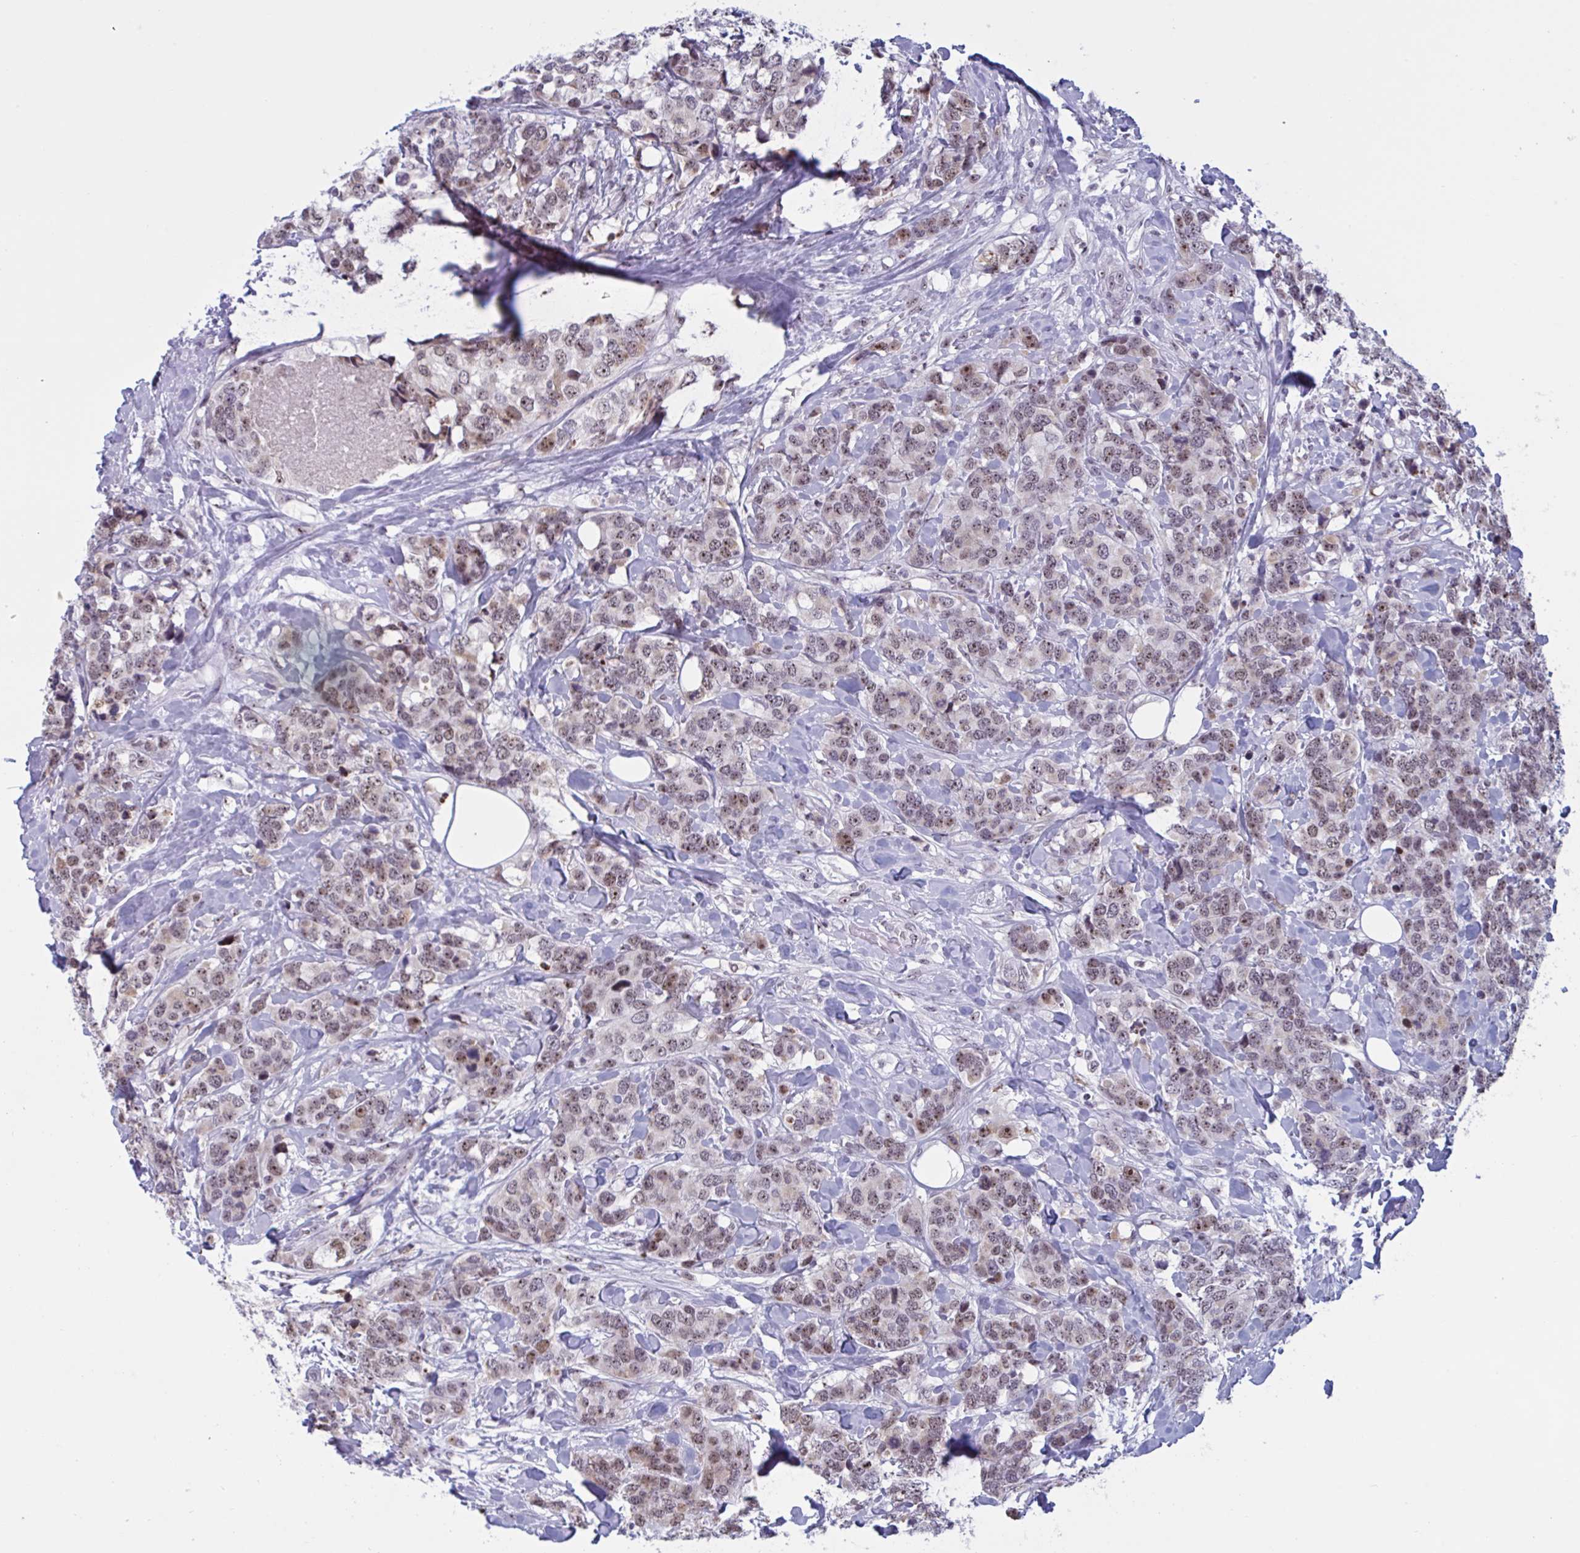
{"staining": {"intensity": "moderate", "quantity": ">75%", "location": "nuclear"}, "tissue": "breast cancer", "cell_type": "Tumor cells", "image_type": "cancer", "snomed": [{"axis": "morphology", "description": "Lobular carcinoma"}, {"axis": "topography", "description": "Breast"}], "caption": "Immunohistochemical staining of breast cancer (lobular carcinoma) reveals medium levels of moderate nuclear positivity in about >75% of tumor cells.", "gene": "TGM6", "patient": {"sex": "female", "age": 59}}